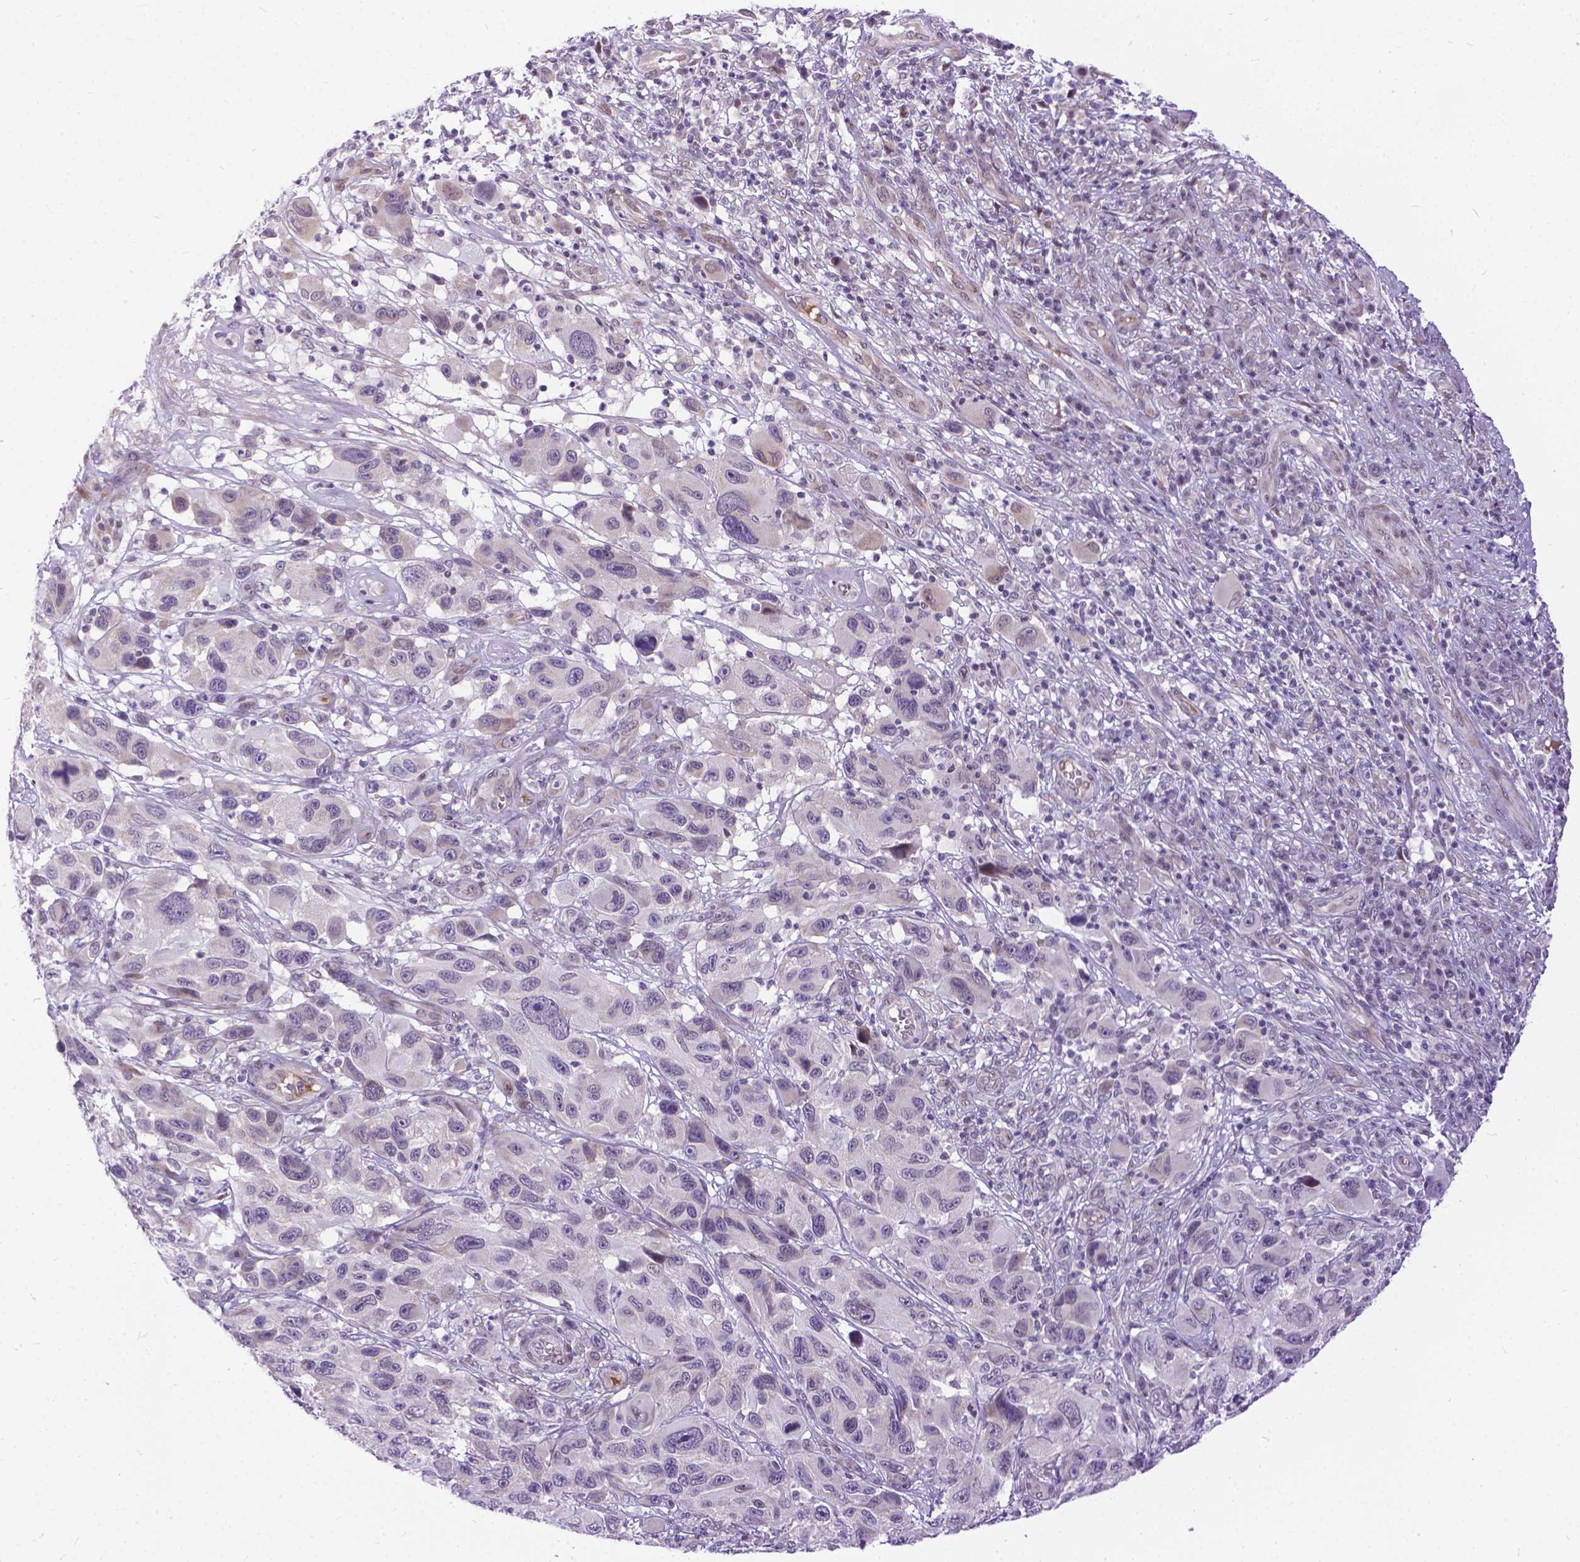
{"staining": {"intensity": "weak", "quantity": "<25%", "location": "cytoplasmic/membranous"}, "tissue": "melanoma", "cell_type": "Tumor cells", "image_type": "cancer", "snomed": [{"axis": "morphology", "description": "Malignant melanoma, NOS"}, {"axis": "topography", "description": "Skin"}], "caption": "Immunohistochemistry (IHC) of malignant melanoma shows no expression in tumor cells.", "gene": "FAM124B", "patient": {"sex": "male", "age": 53}}